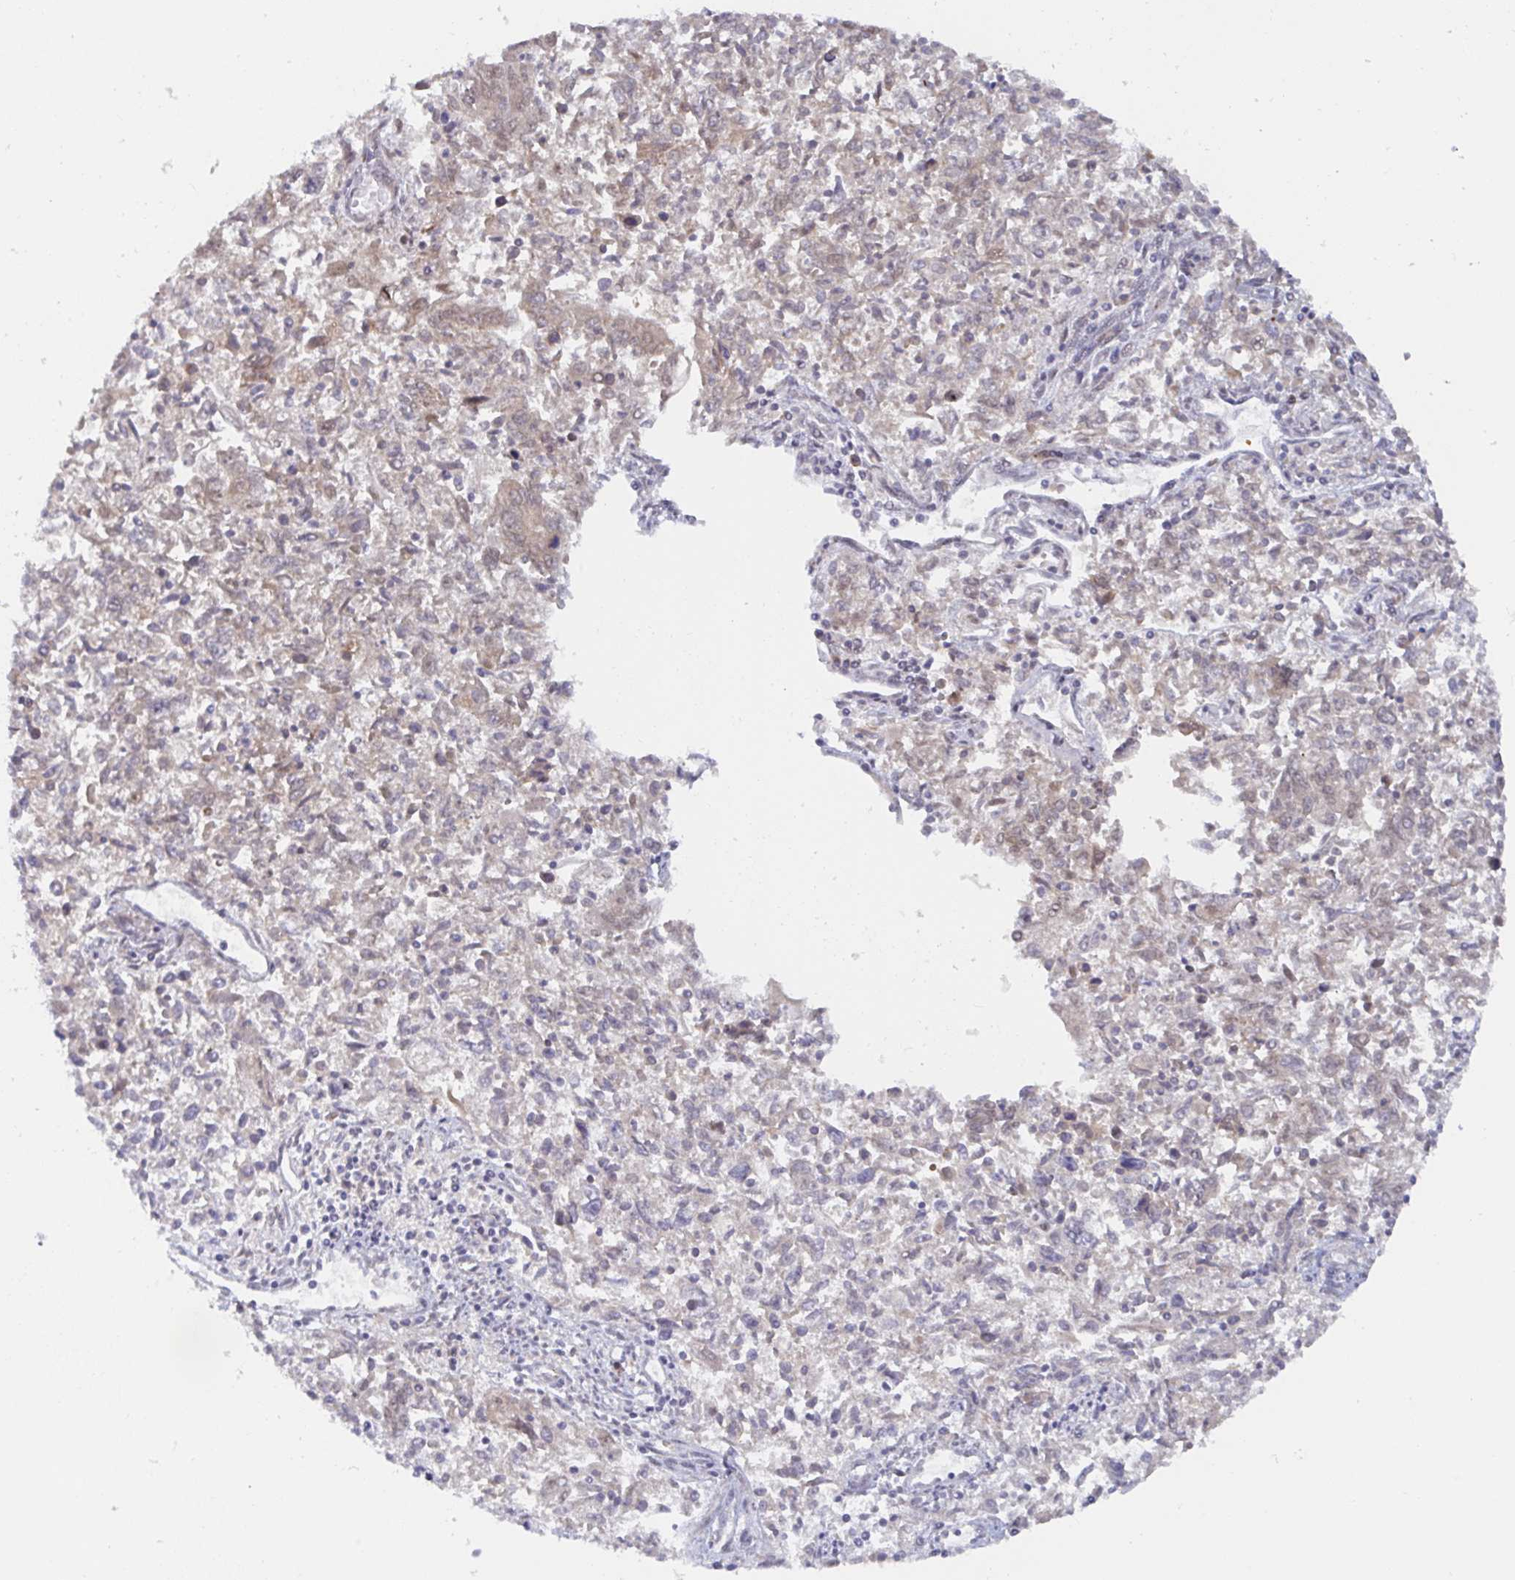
{"staining": {"intensity": "weak", "quantity": "<25%", "location": "cytoplasmic/membranous,nuclear"}, "tissue": "endometrial cancer", "cell_type": "Tumor cells", "image_type": "cancer", "snomed": [{"axis": "morphology", "description": "Adenocarcinoma, NOS"}, {"axis": "topography", "description": "Endometrium"}], "caption": "Immunohistochemistry (IHC) histopathology image of human endometrial cancer stained for a protein (brown), which exhibits no expression in tumor cells.", "gene": "ALG1", "patient": {"sex": "female", "age": 42}}